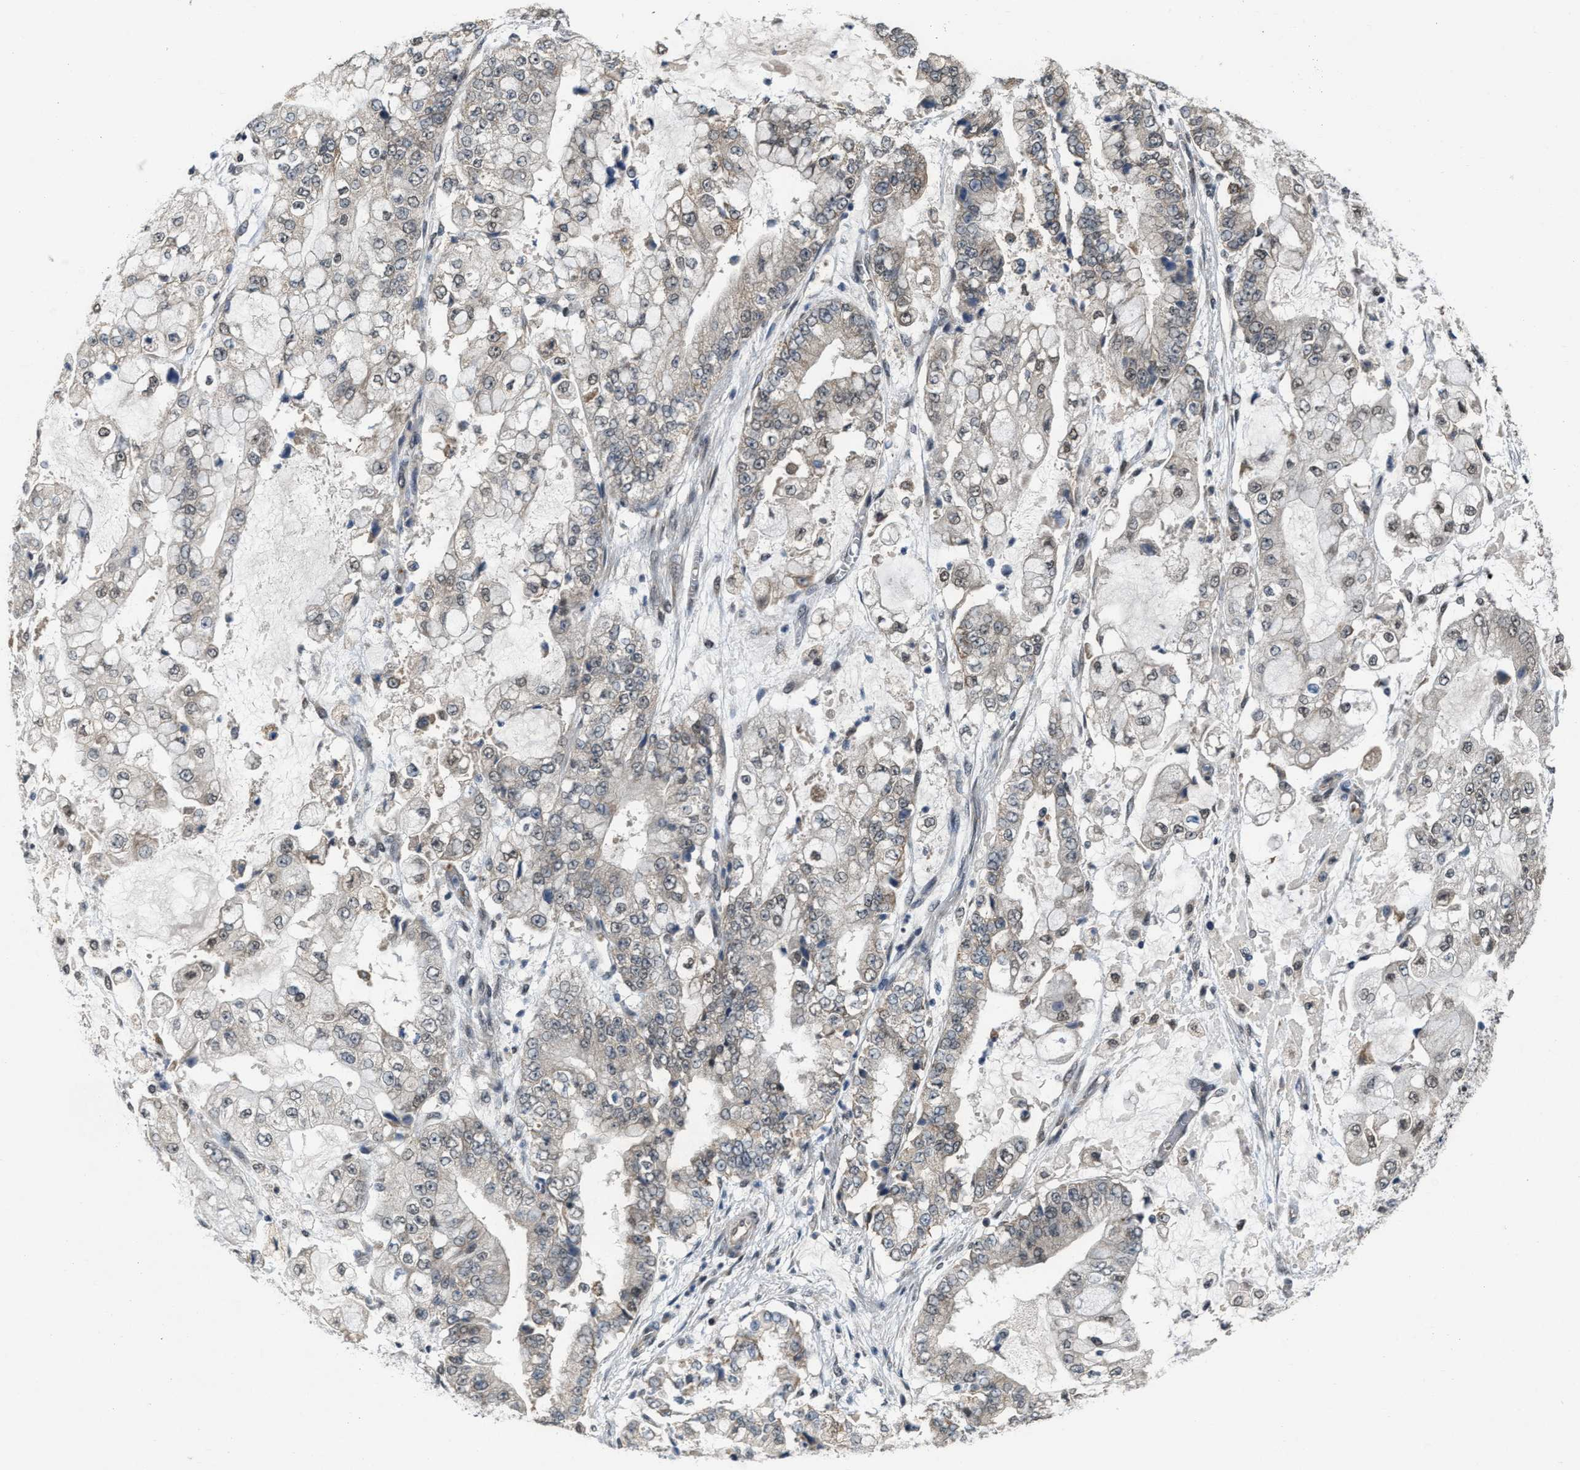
{"staining": {"intensity": "weak", "quantity": "<25%", "location": "cytoplasmic/membranous,nuclear"}, "tissue": "stomach cancer", "cell_type": "Tumor cells", "image_type": "cancer", "snomed": [{"axis": "morphology", "description": "Adenocarcinoma, NOS"}, {"axis": "topography", "description": "Stomach"}], "caption": "A photomicrograph of adenocarcinoma (stomach) stained for a protein shows no brown staining in tumor cells.", "gene": "KIF24", "patient": {"sex": "male", "age": 76}}